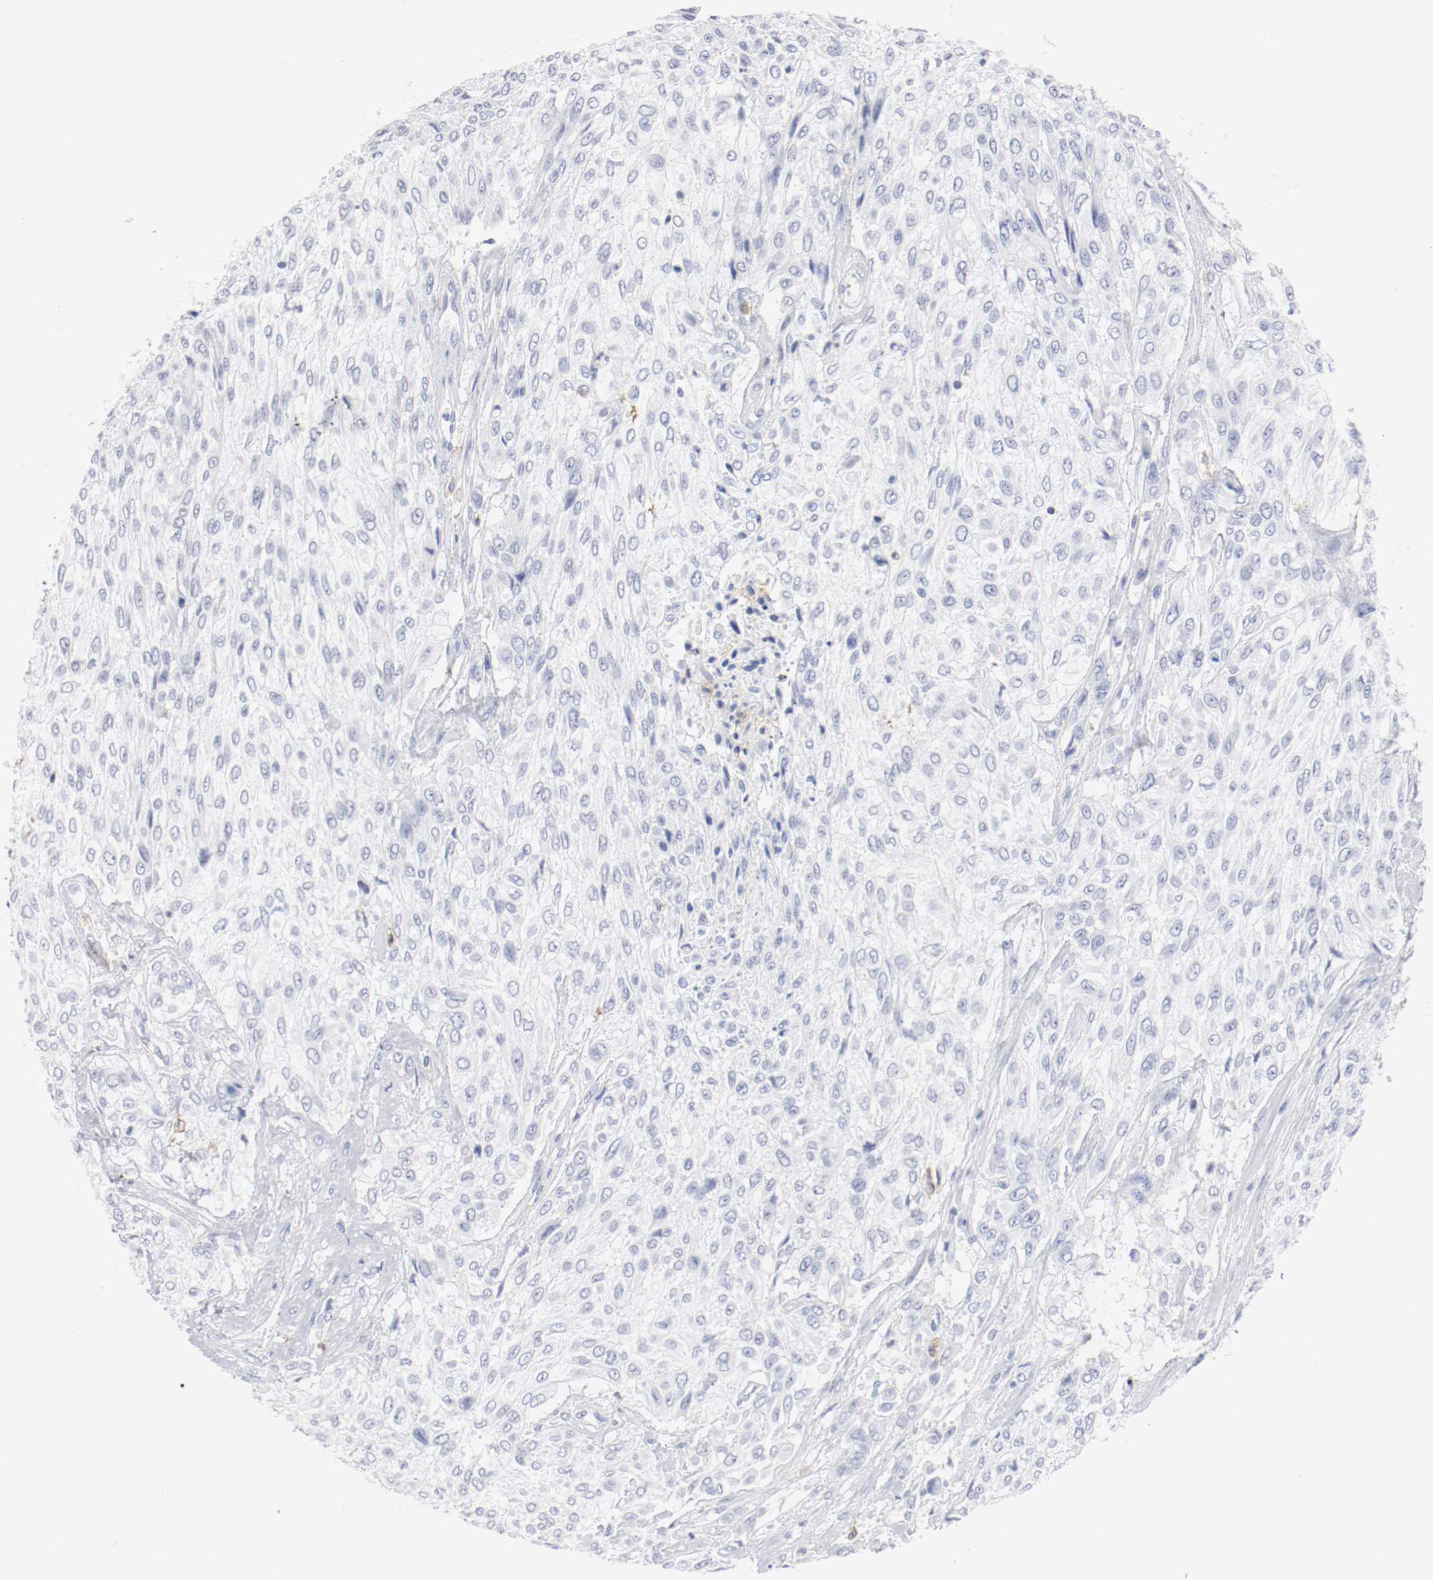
{"staining": {"intensity": "negative", "quantity": "none", "location": "none"}, "tissue": "urothelial cancer", "cell_type": "Tumor cells", "image_type": "cancer", "snomed": [{"axis": "morphology", "description": "Urothelial carcinoma, High grade"}, {"axis": "topography", "description": "Urinary bladder"}], "caption": "Immunohistochemistry (IHC) of human urothelial cancer reveals no expression in tumor cells.", "gene": "ITGAX", "patient": {"sex": "male", "age": 57}}